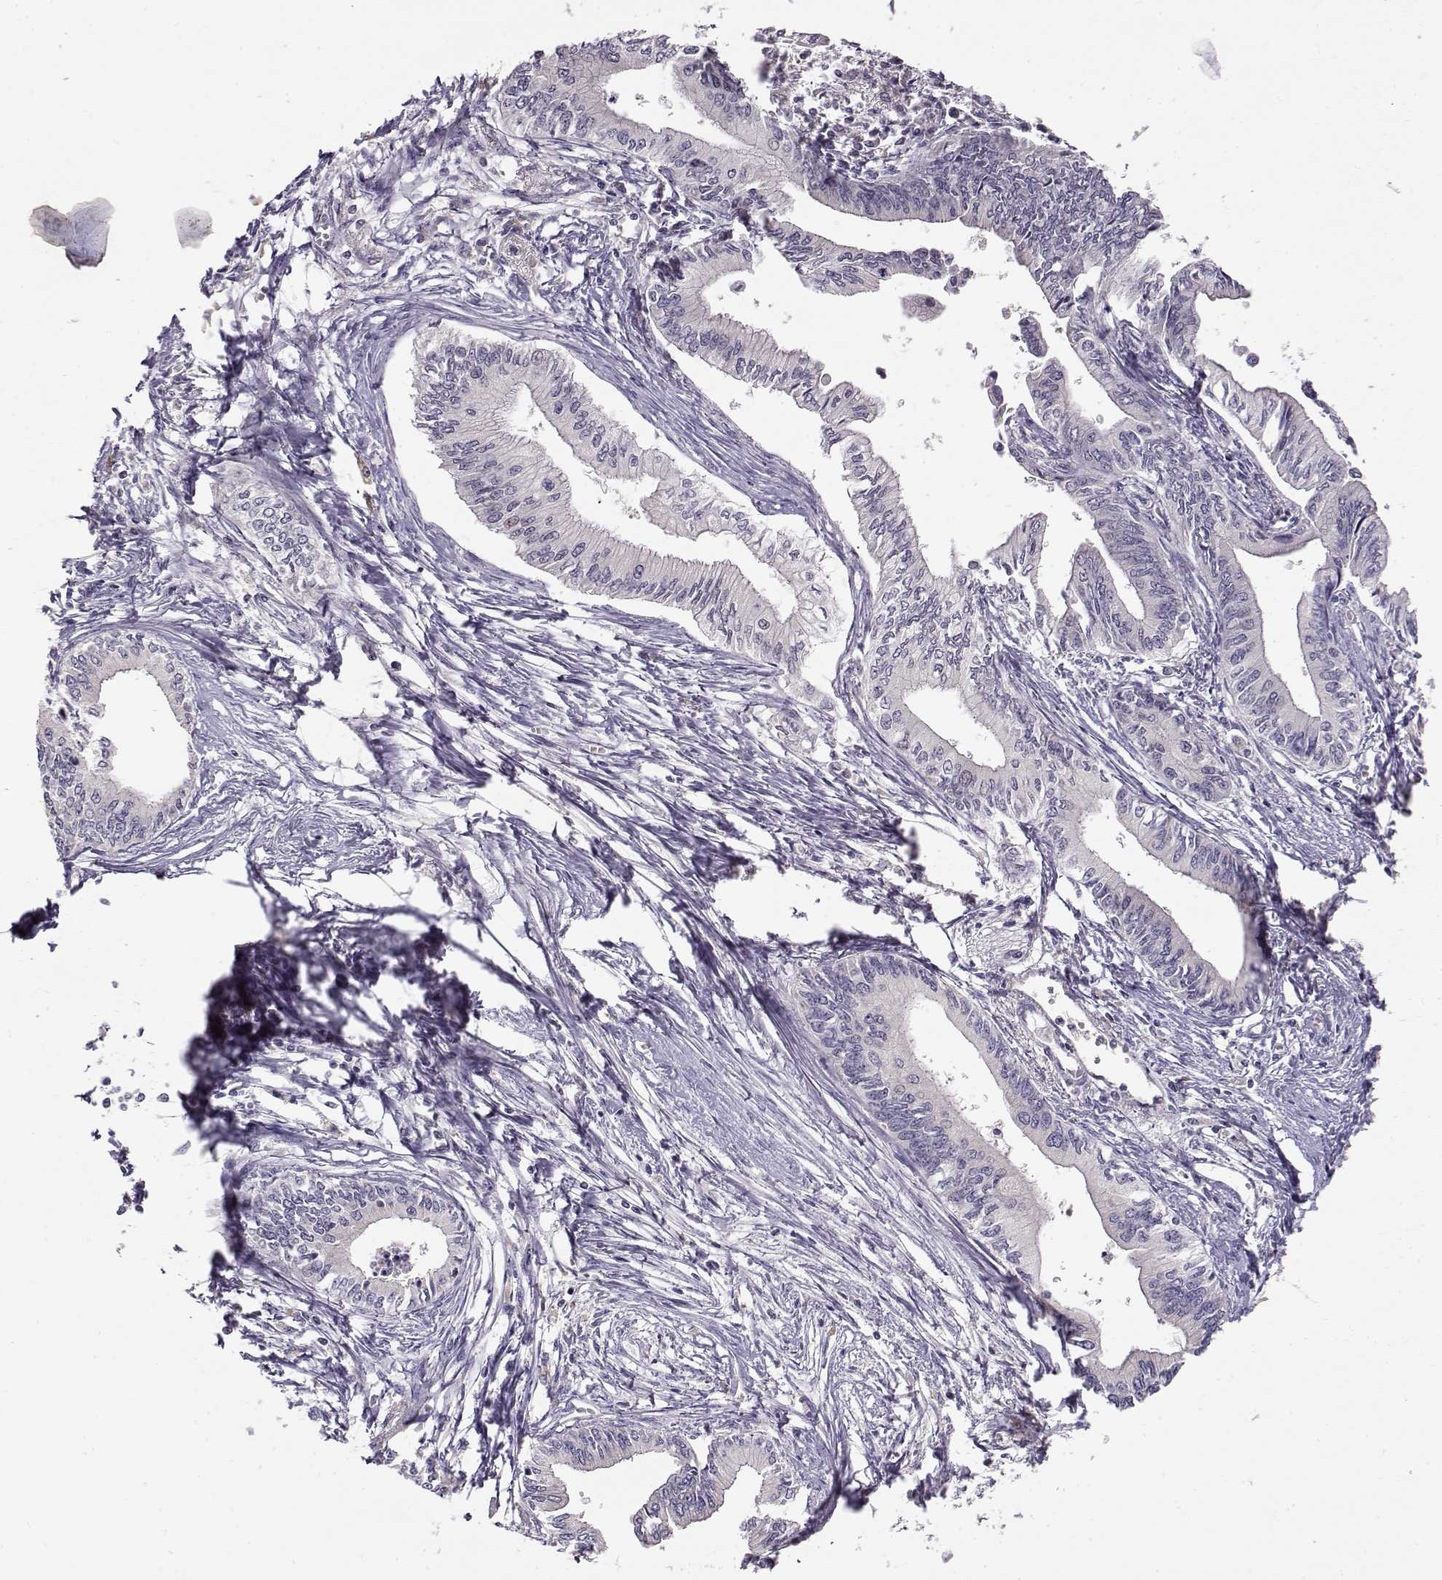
{"staining": {"intensity": "negative", "quantity": "none", "location": "none"}, "tissue": "pancreatic cancer", "cell_type": "Tumor cells", "image_type": "cancer", "snomed": [{"axis": "morphology", "description": "Adenocarcinoma, NOS"}, {"axis": "topography", "description": "Pancreas"}], "caption": "Pancreatic cancer (adenocarcinoma) was stained to show a protein in brown. There is no significant staining in tumor cells.", "gene": "TACR1", "patient": {"sex": "female", "age": 61}}